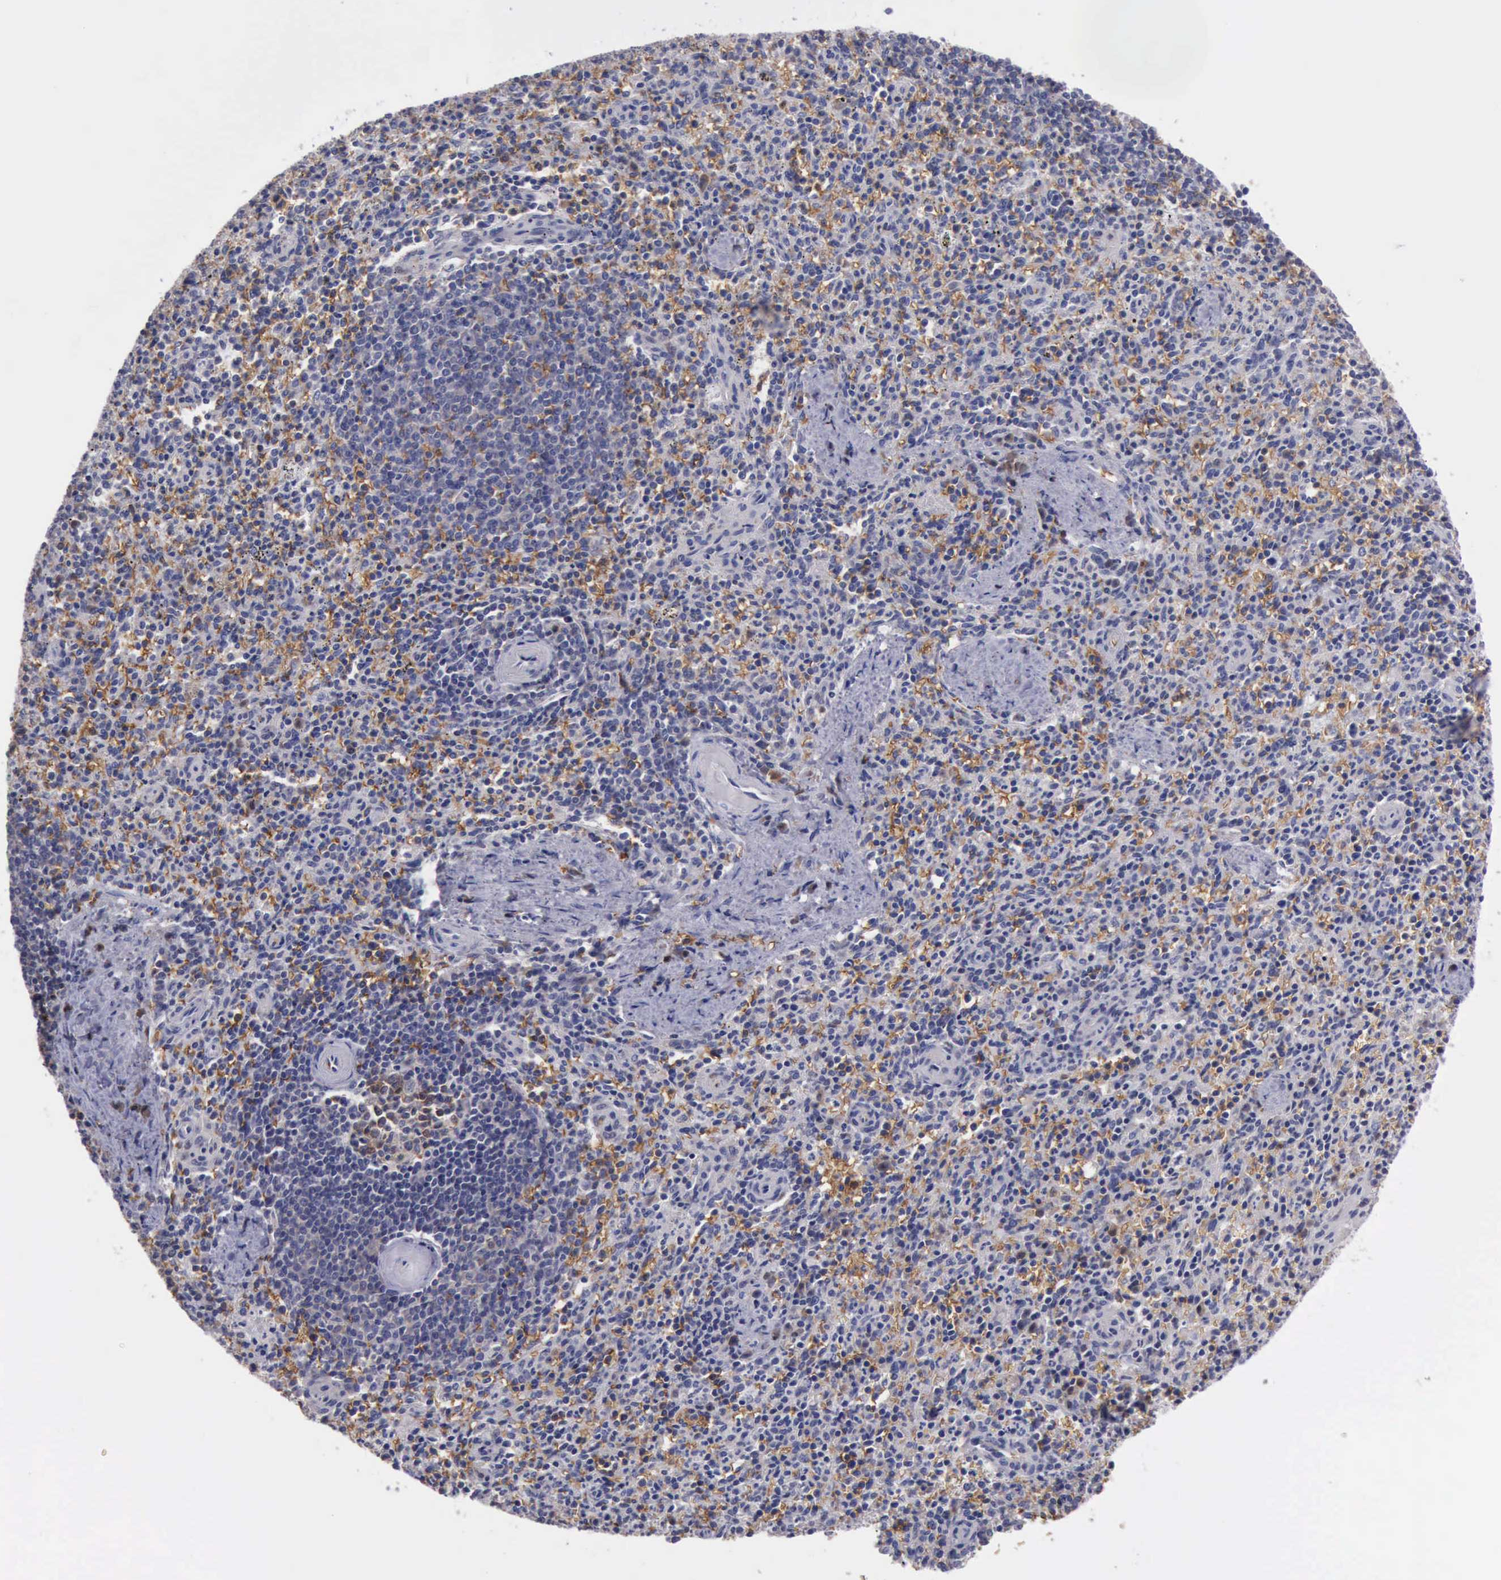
{"staining": {"intensity": "negative", "quantity": "none", "location": "none"}, "tissue": "spleen", "cell_type": "Cells in red pulp", "image_type": "normal", "snomed": [{"axis": "morphology", "description": "Normal tissue, NOS"}, {"axis": "topography", "description": "Spleen"}], "caption": "The IHC histopathology image has no significant staining in cells in red pulp of spleen. (DAB immunohistochemistry visualized using brightfield microscopy, high magnification).", "gene": "CEP128", "patient": {"sex": "male", "age": 72}}